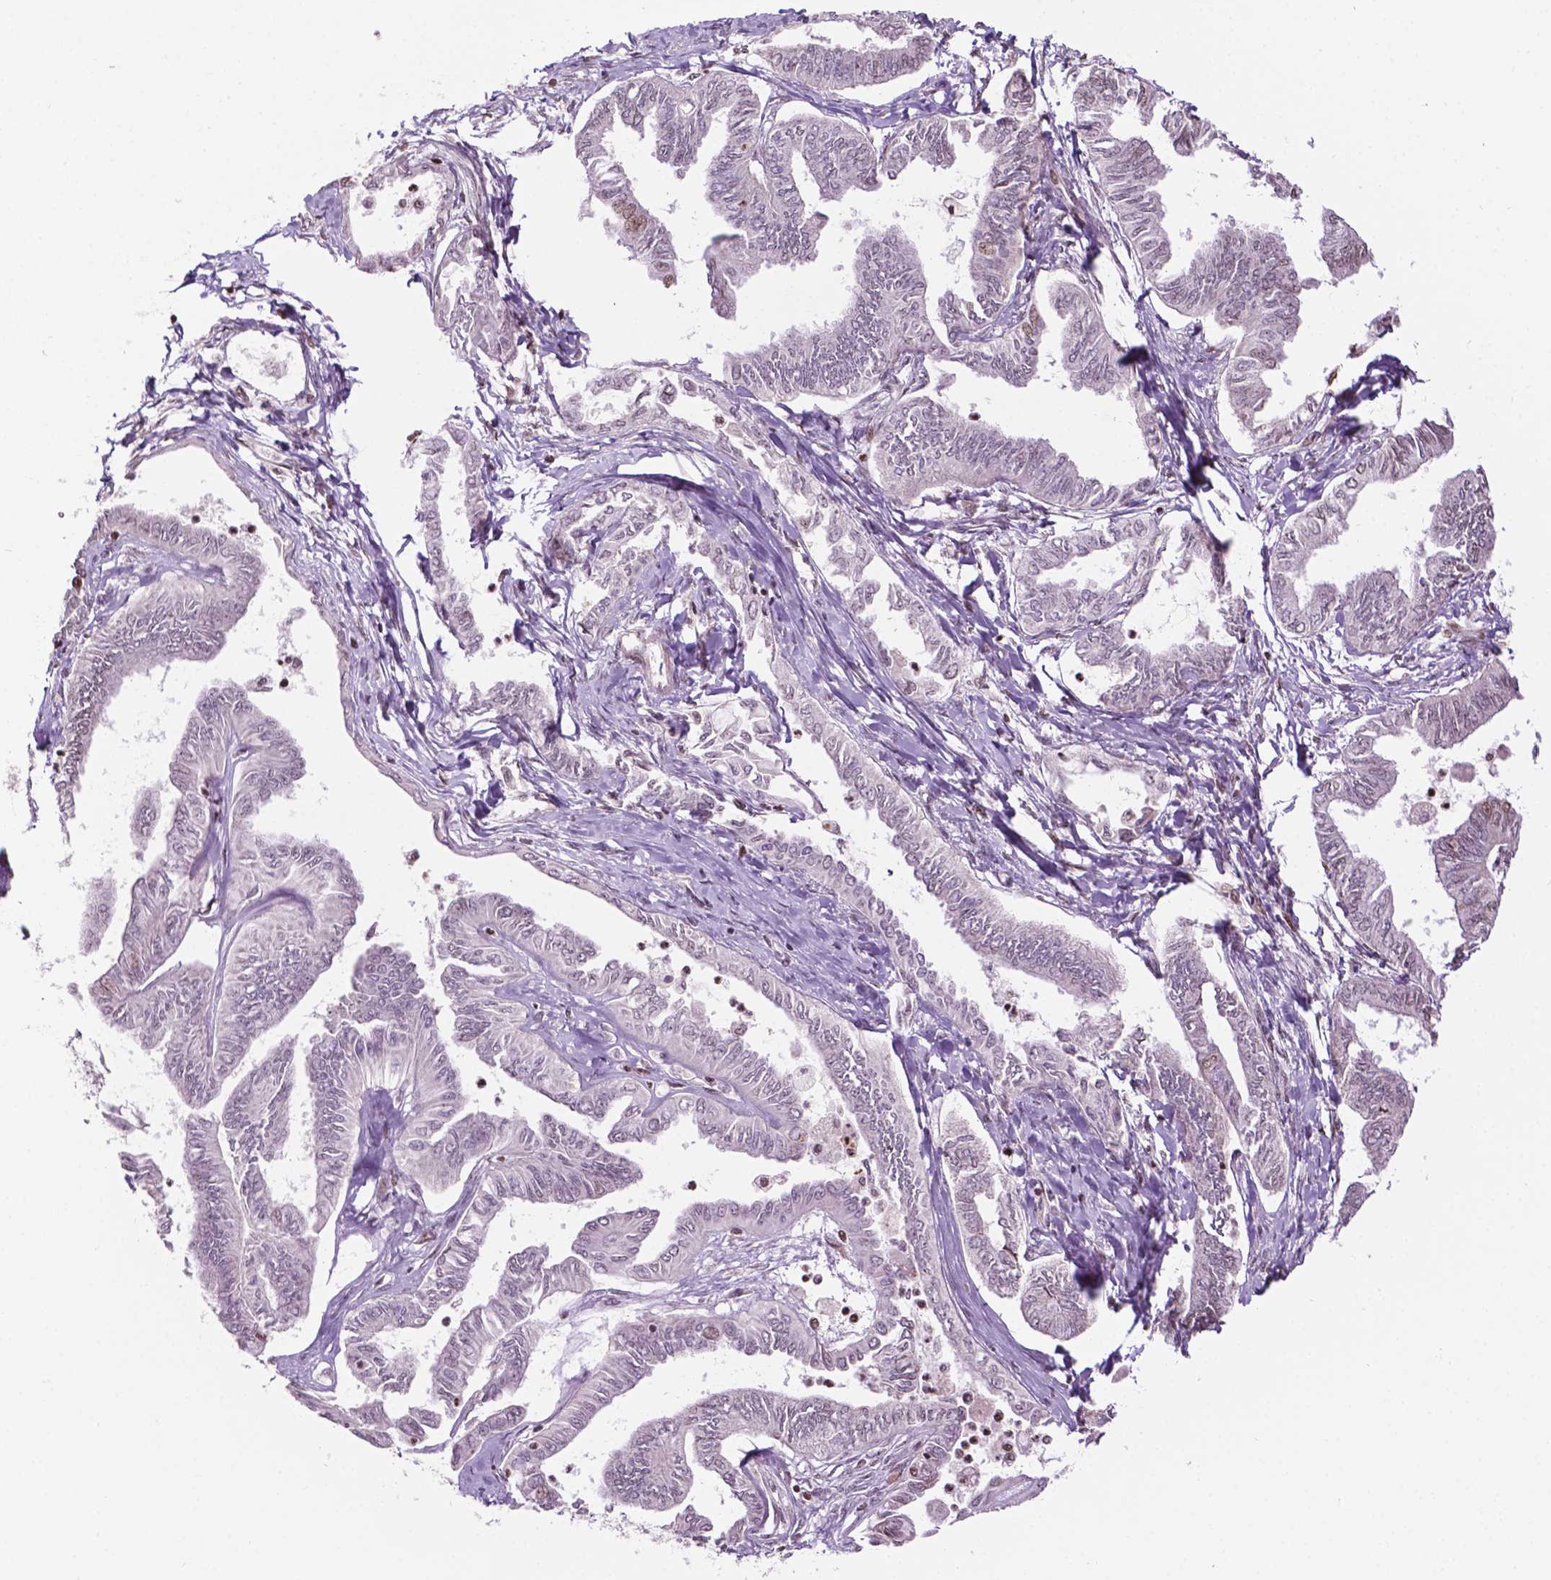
{"staining": {"intensity": "negative", "quantity": "none", "location": "none"}, "tissue": "ovarian cancer", "cell_type": "Tumor cells", "image_type": "cancer", "snomed": [{"axis": "morphology", "description": "Carcinoma, endometroid"}, {"axis": "topography", "description": "Ovary"}], "caption": "The image exhibits no staining of tumor cells in ovarian endometroid carcinoma. (DAB immunohistochemistry (IHC) visualized using brightfield microscopy, high magnification).", "gene": "PTPN18", "patient": {"sex": "female", "age": 70}}